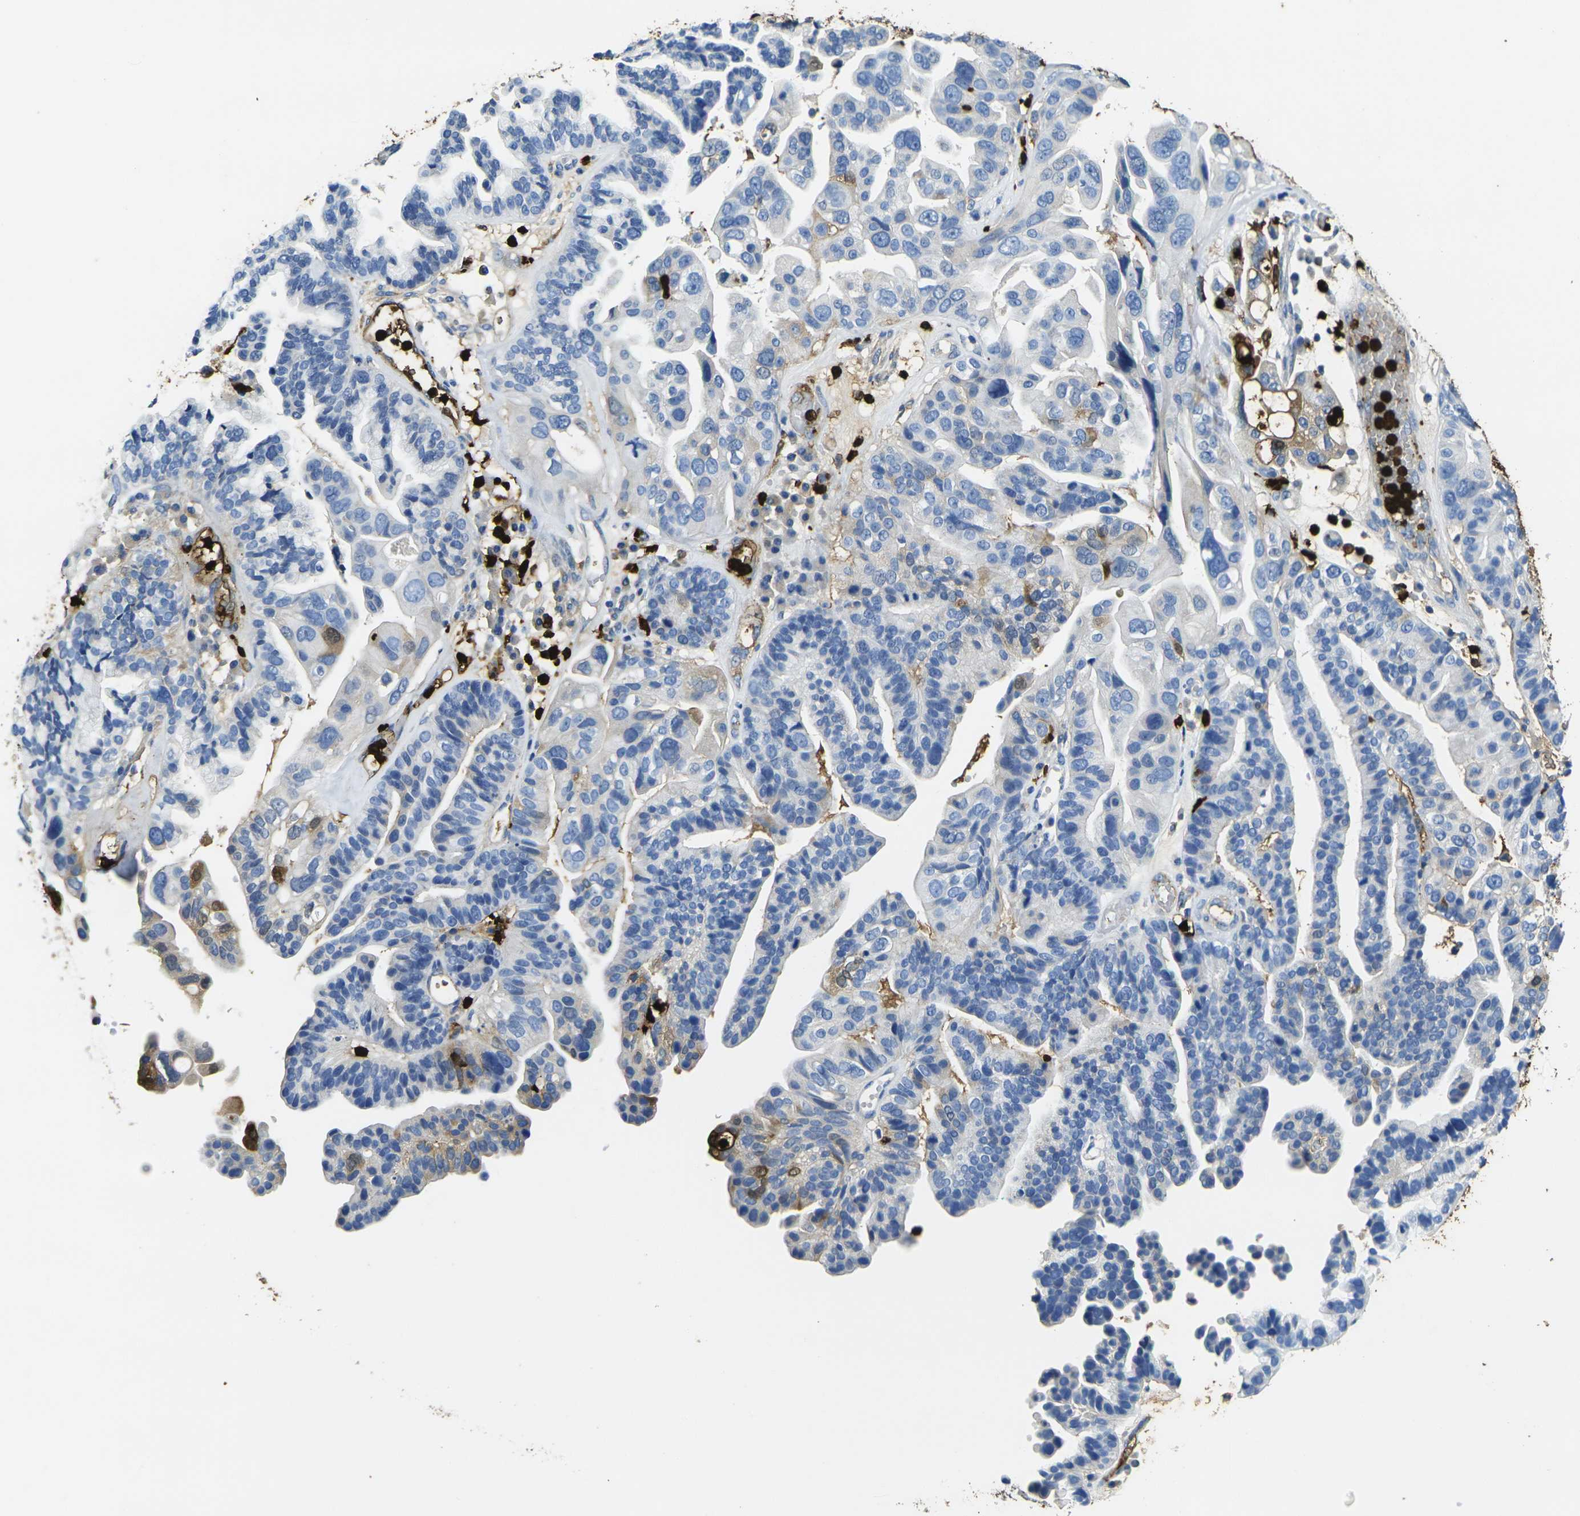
{"staining": {"intensity": "moderate", "quantity": "<25%", "location": "cytoplasmic/membranous"}, "tissue": "ovarian cancer", "cell_type": "Tumor cells", "image_type": "cancer", "snomed": [{"axis": "morphology", "description": "Cystadenocarcinoma, serous, NOS"}, {"axis": "topography", "description": "Ovary"}], "caption": "Immunohistochemistry micrograph of human serous cystadenocarcinoma (ovarian) stained for a protein (brown), which exhibits low levels of moderate cytoplasmic/membranous staining in approximately <25% of tumor cells.", "gene": "S100A9", "patient": {"sex": "female", "age": 56}}